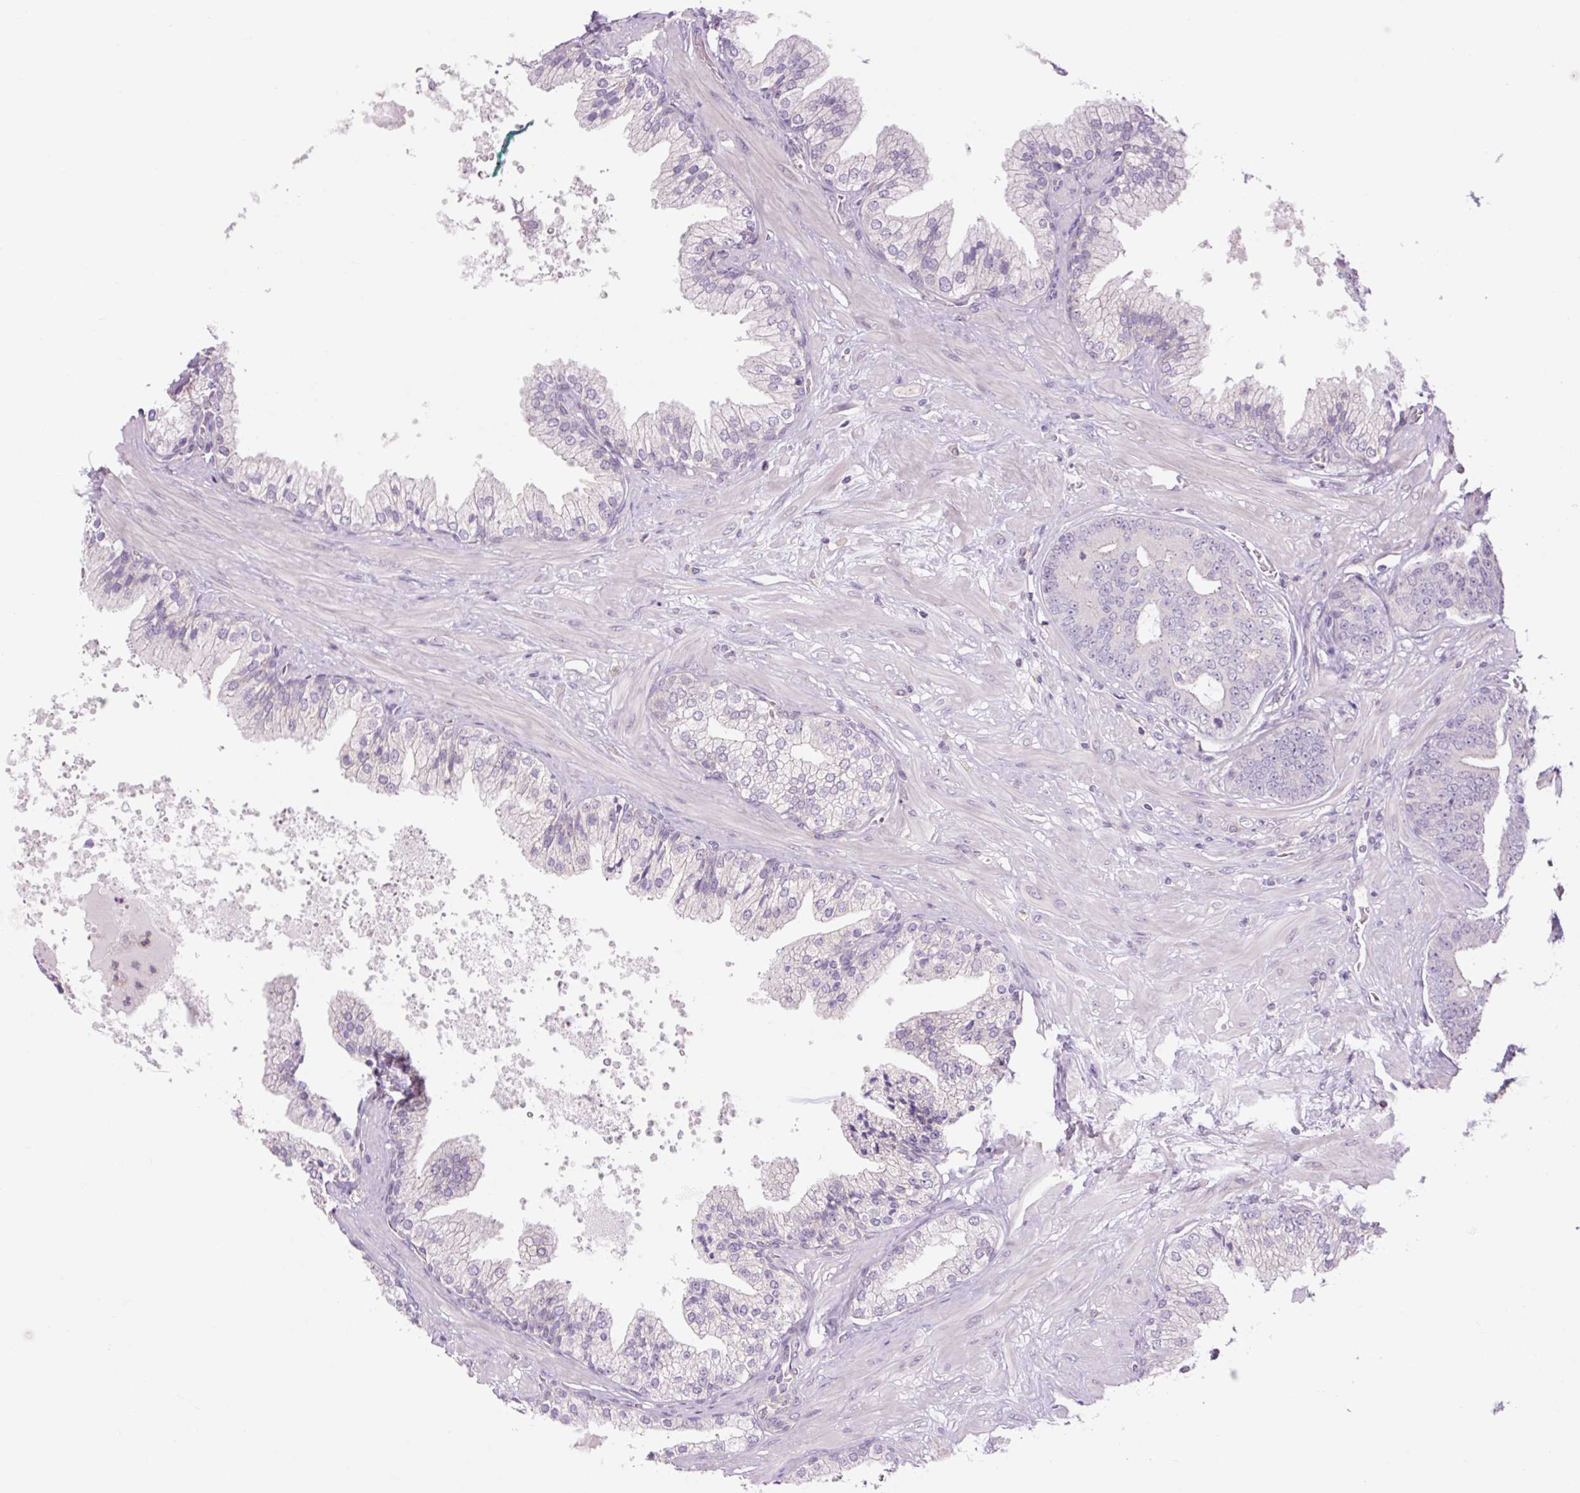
{"staining": {"intensity": "negative", "quantity": "none", "location": "none"}, "tissue": "prostate cancer", "cell_type": "Tumor cells", "image_type": "cancer", "snomed": [{"axis": "morphology", "description": "Adenocarcinoma, High grade"}, {"axis": "topography", "description": "Prostate"}], "caption": "Prostate adenocarcinoma (high-grade) was stained to show a protein in brown. There is no significant staining in tumor cells.", "gene": "GRID2", "patient": {"sex": "male", "age": 55}}